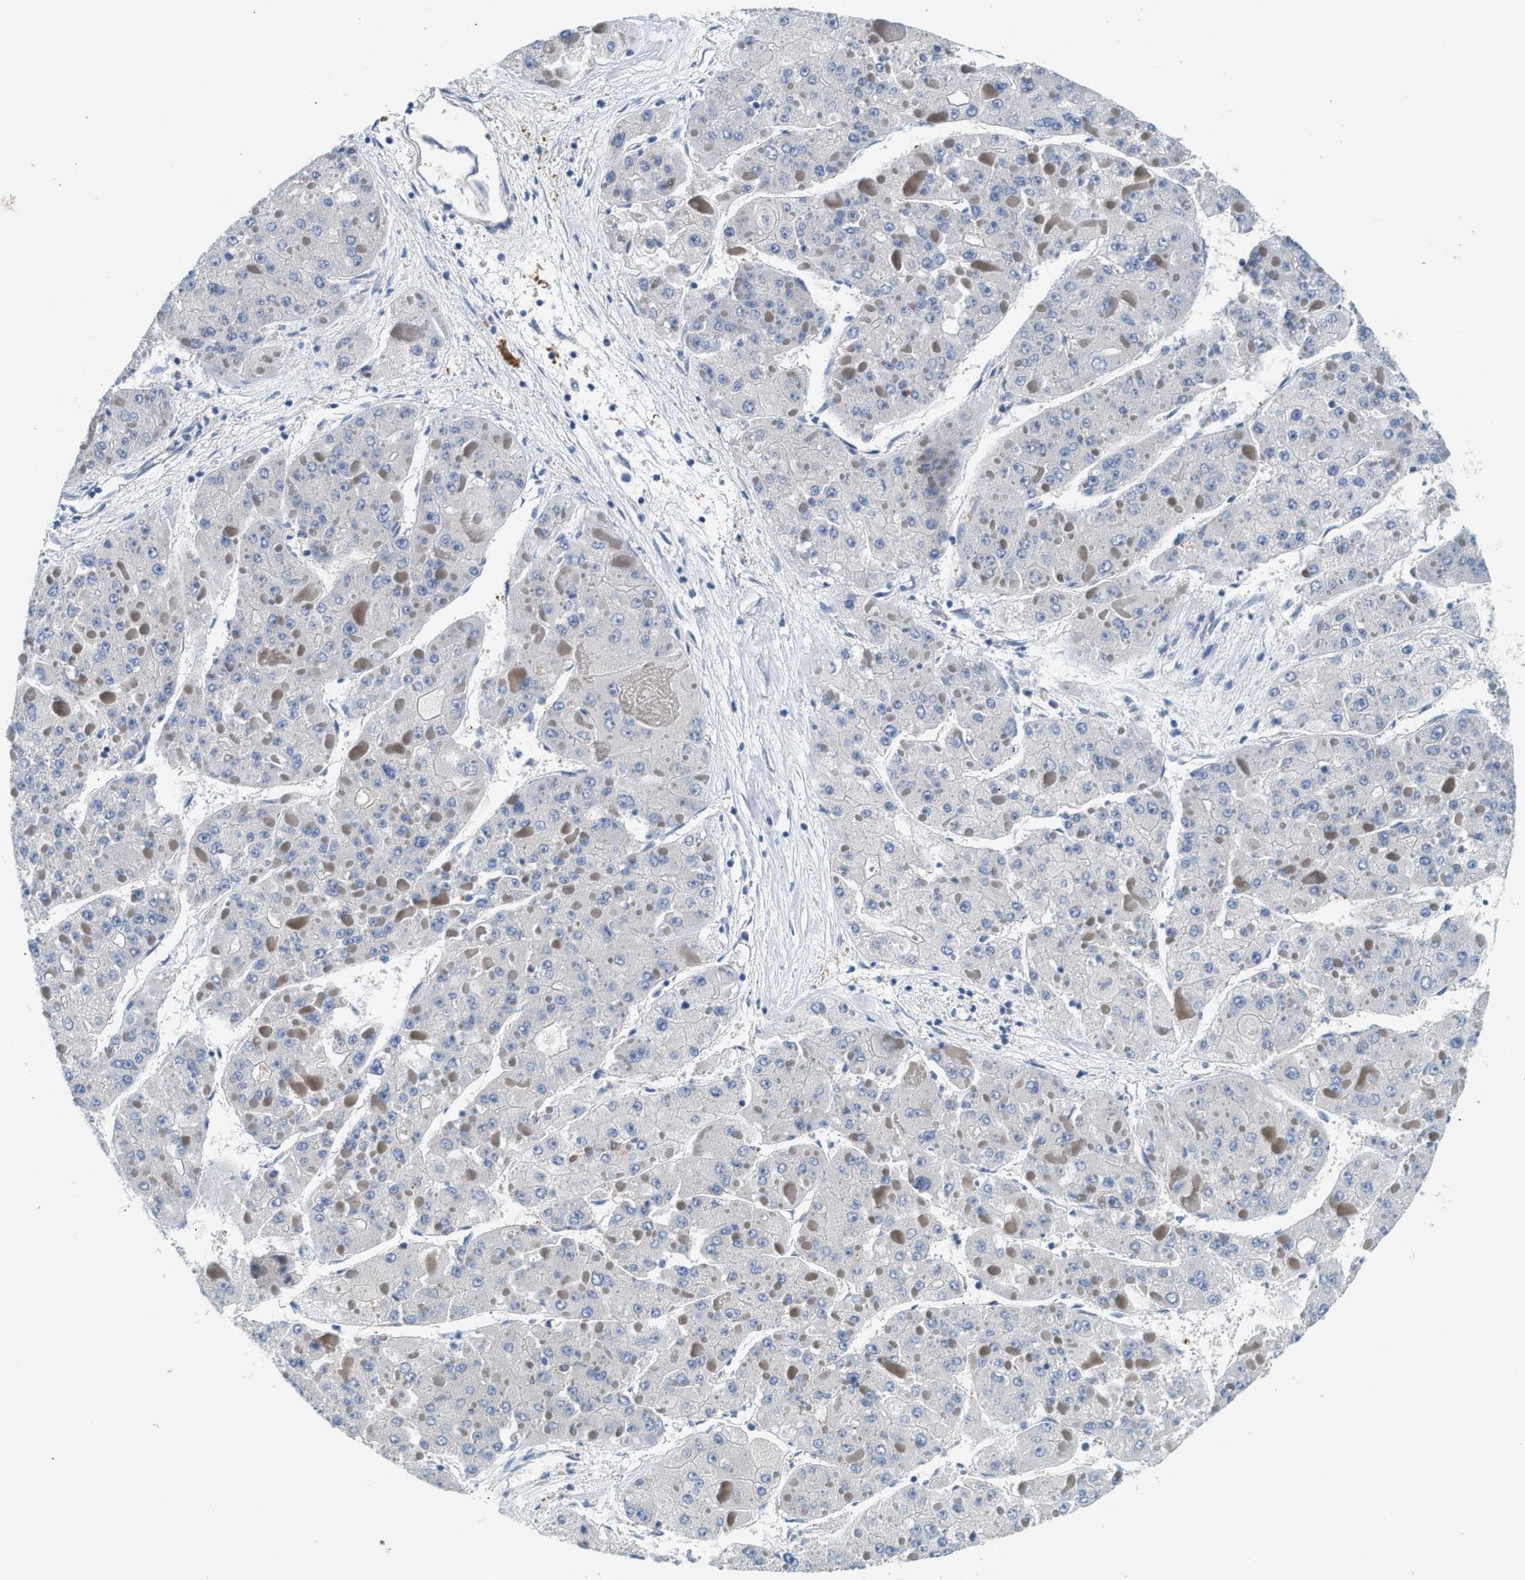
{"staining": {"intensity": "negative", "quantity": "none", "location": "none"}, "tissue": "liver cancer", "cell_type": "Tumor cells", "image_type": "cancer", "snomed": [{"axis": "morphology", "description": "Carcinoma, Hepatocellular, NOS"}, {"axis": "topography", "description": "Liver"}], "caption": "High magnification brightfield microscopy of liver cancer (hepatocellular carcinoma) stained with DAB (brown) and counterstained with hematoxylin (blue): tumor cells show no significant positivity. (DAB immunohistochemistry visualized using brightfield microscopy, high magnification).", "gene": "NSUN7", "patient": {"sex": "female", "age": 73}}